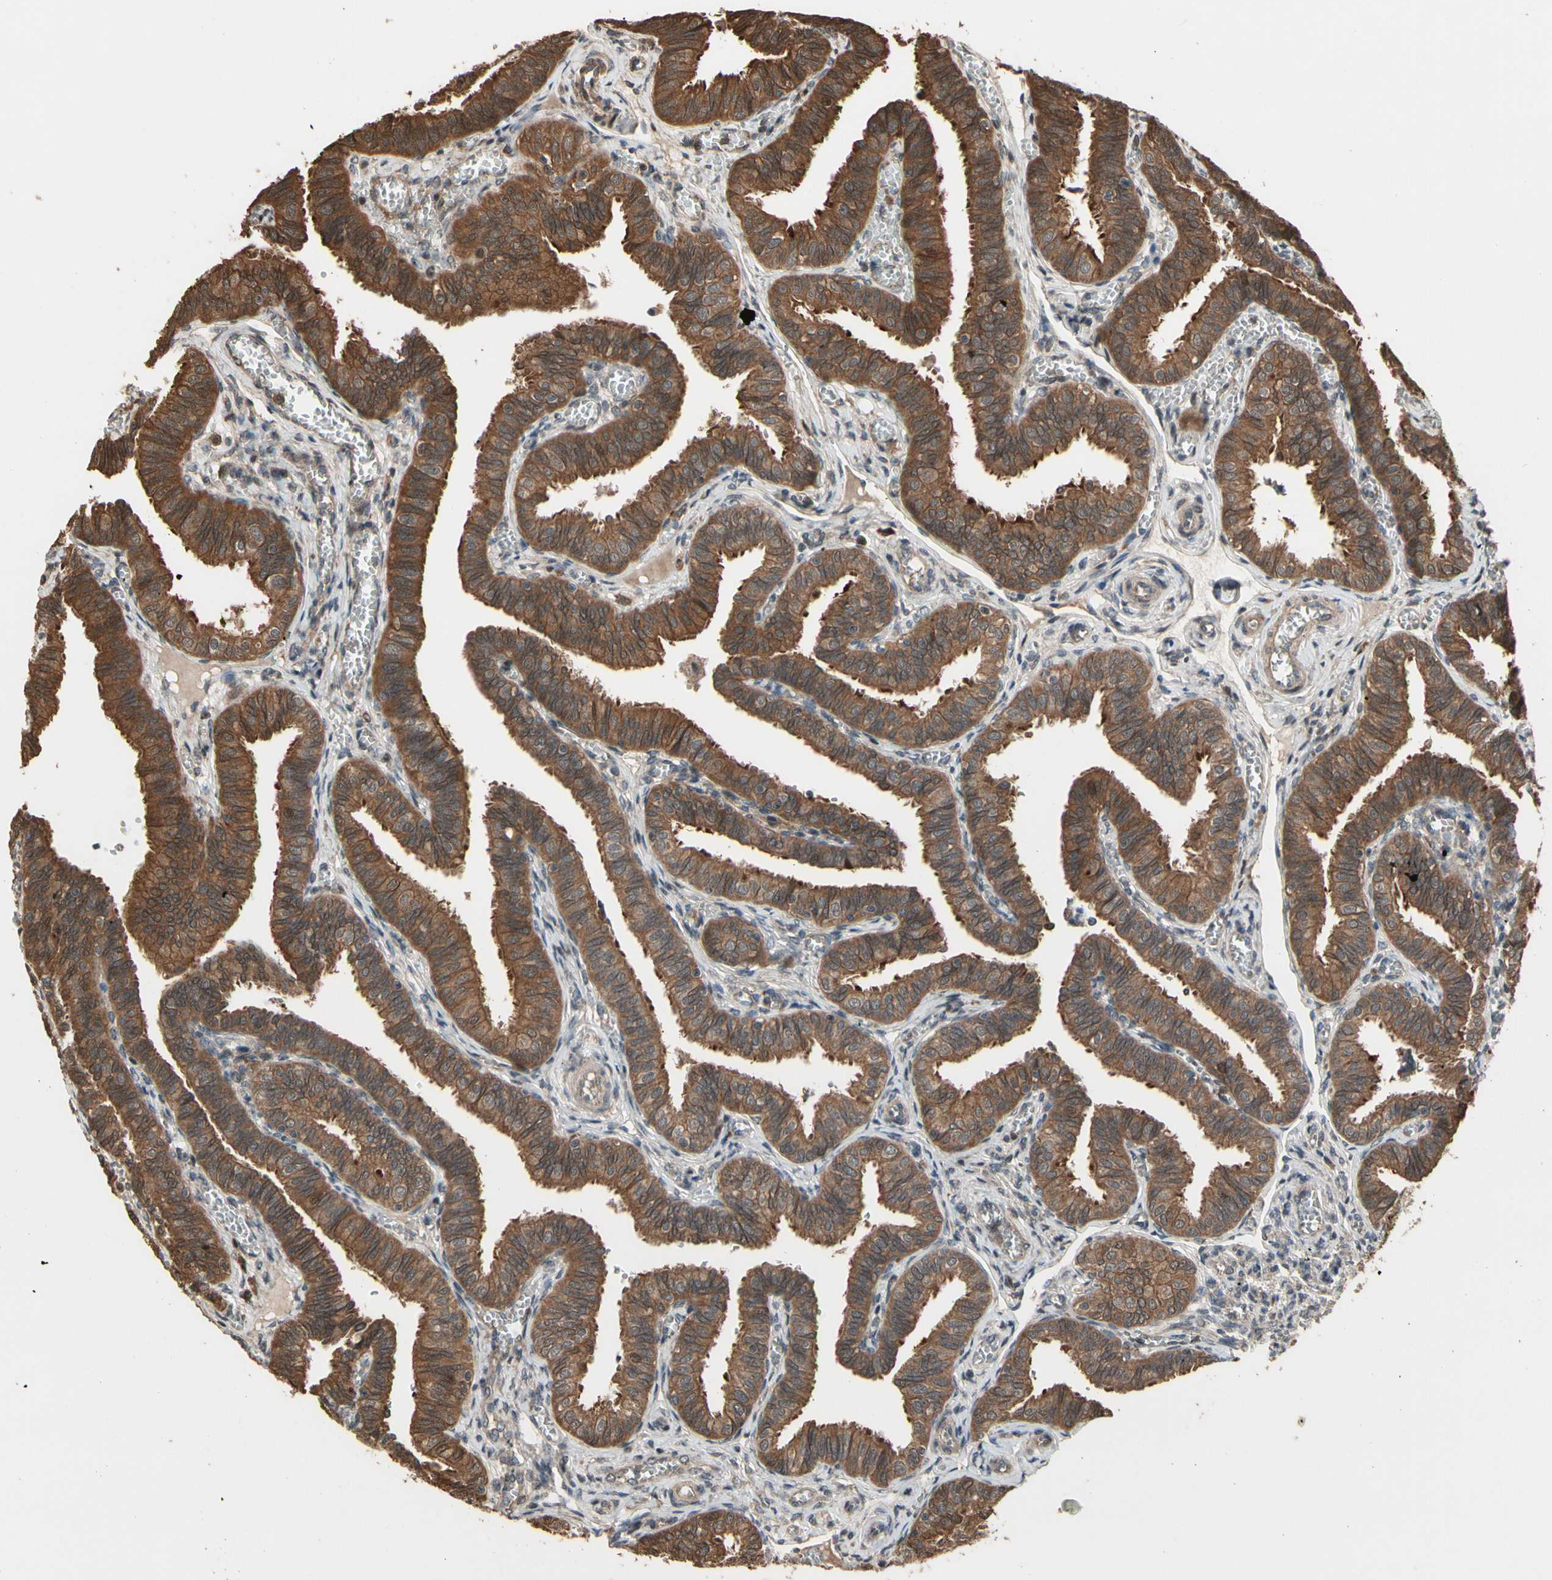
{"staining": {"intensity": "moderate", "quantity": ">75%", "location": "cytoplasmic/membranous,nuclear"}, "tissue": "fallopian tube", "cell_type": "Glandular cells", "image_type": "normal", "snomed": [{"axis": "morphology", "description": "Normal tissue, NOS"}, {"axis": "topography", "description": "Fallopian tube"}], "caption": "An IHC photomicrograph of normal tissue is shown. Protein staining in brown shows moderate cytoplasmic/membranous,nuclear positivity in fallopian tube within glandular cells.", "gene": "CSF1R", "patient": {"sex": "female", "age": 46}}